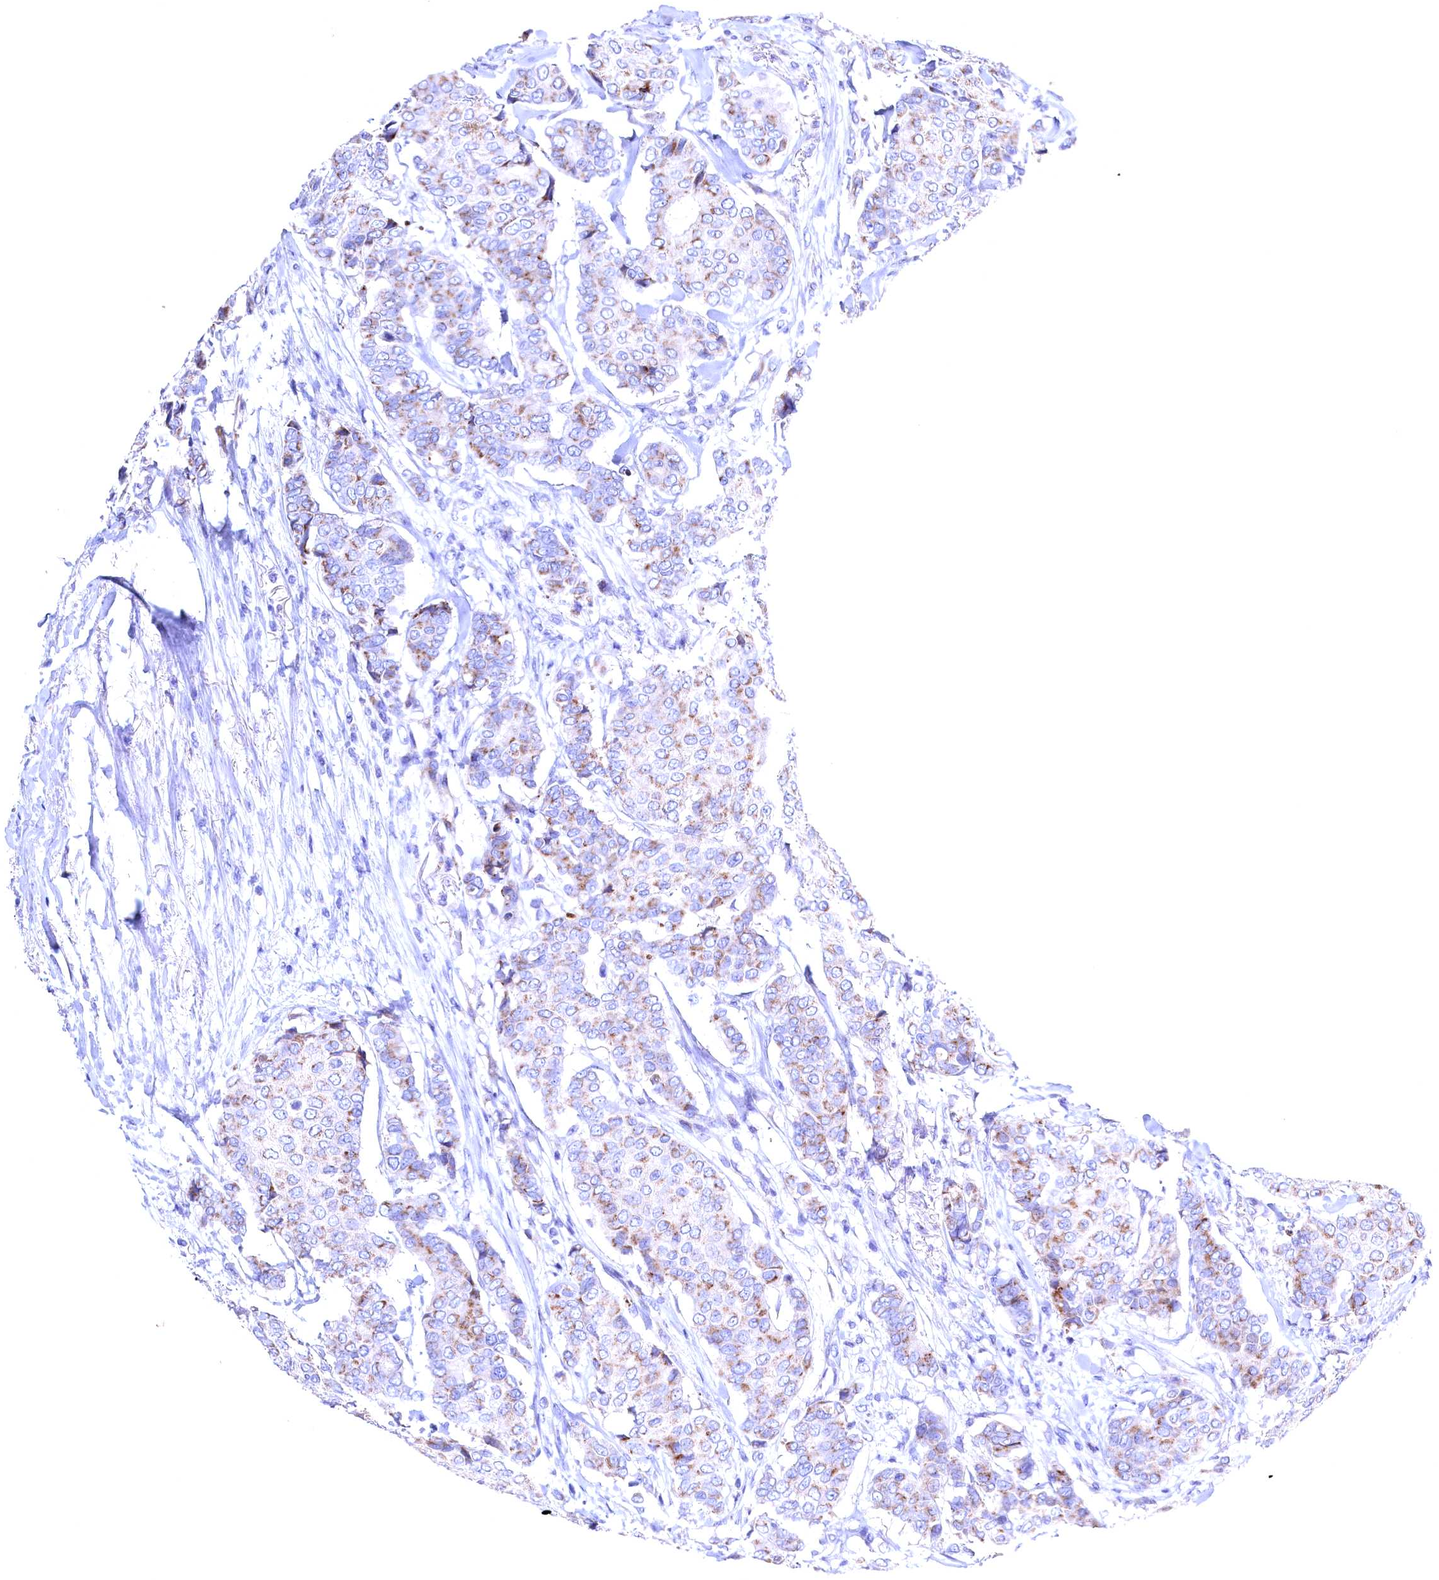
{"staining": {"intensity": "moderate", "quantity": "25%-75%", "location": "cytoplasmic/membranous"}, "tissue": "breast cancer", "cell_type": "Tumor cells", "image_type": "cancer", "snomed": [{"axis": "morphology", "description": "Duct carcinoma"}, {"axis": "topography", "description": "Breast"}], "caption": "DAB immunohistochemical staining of human breast cancer (intraductal carcinoma) shows moderate cytoplasmic/membranous protein expression in about 25%-75% of tumor cells.", "gene": "GPR108", "patient": {"sex": "female", "age": 75}}